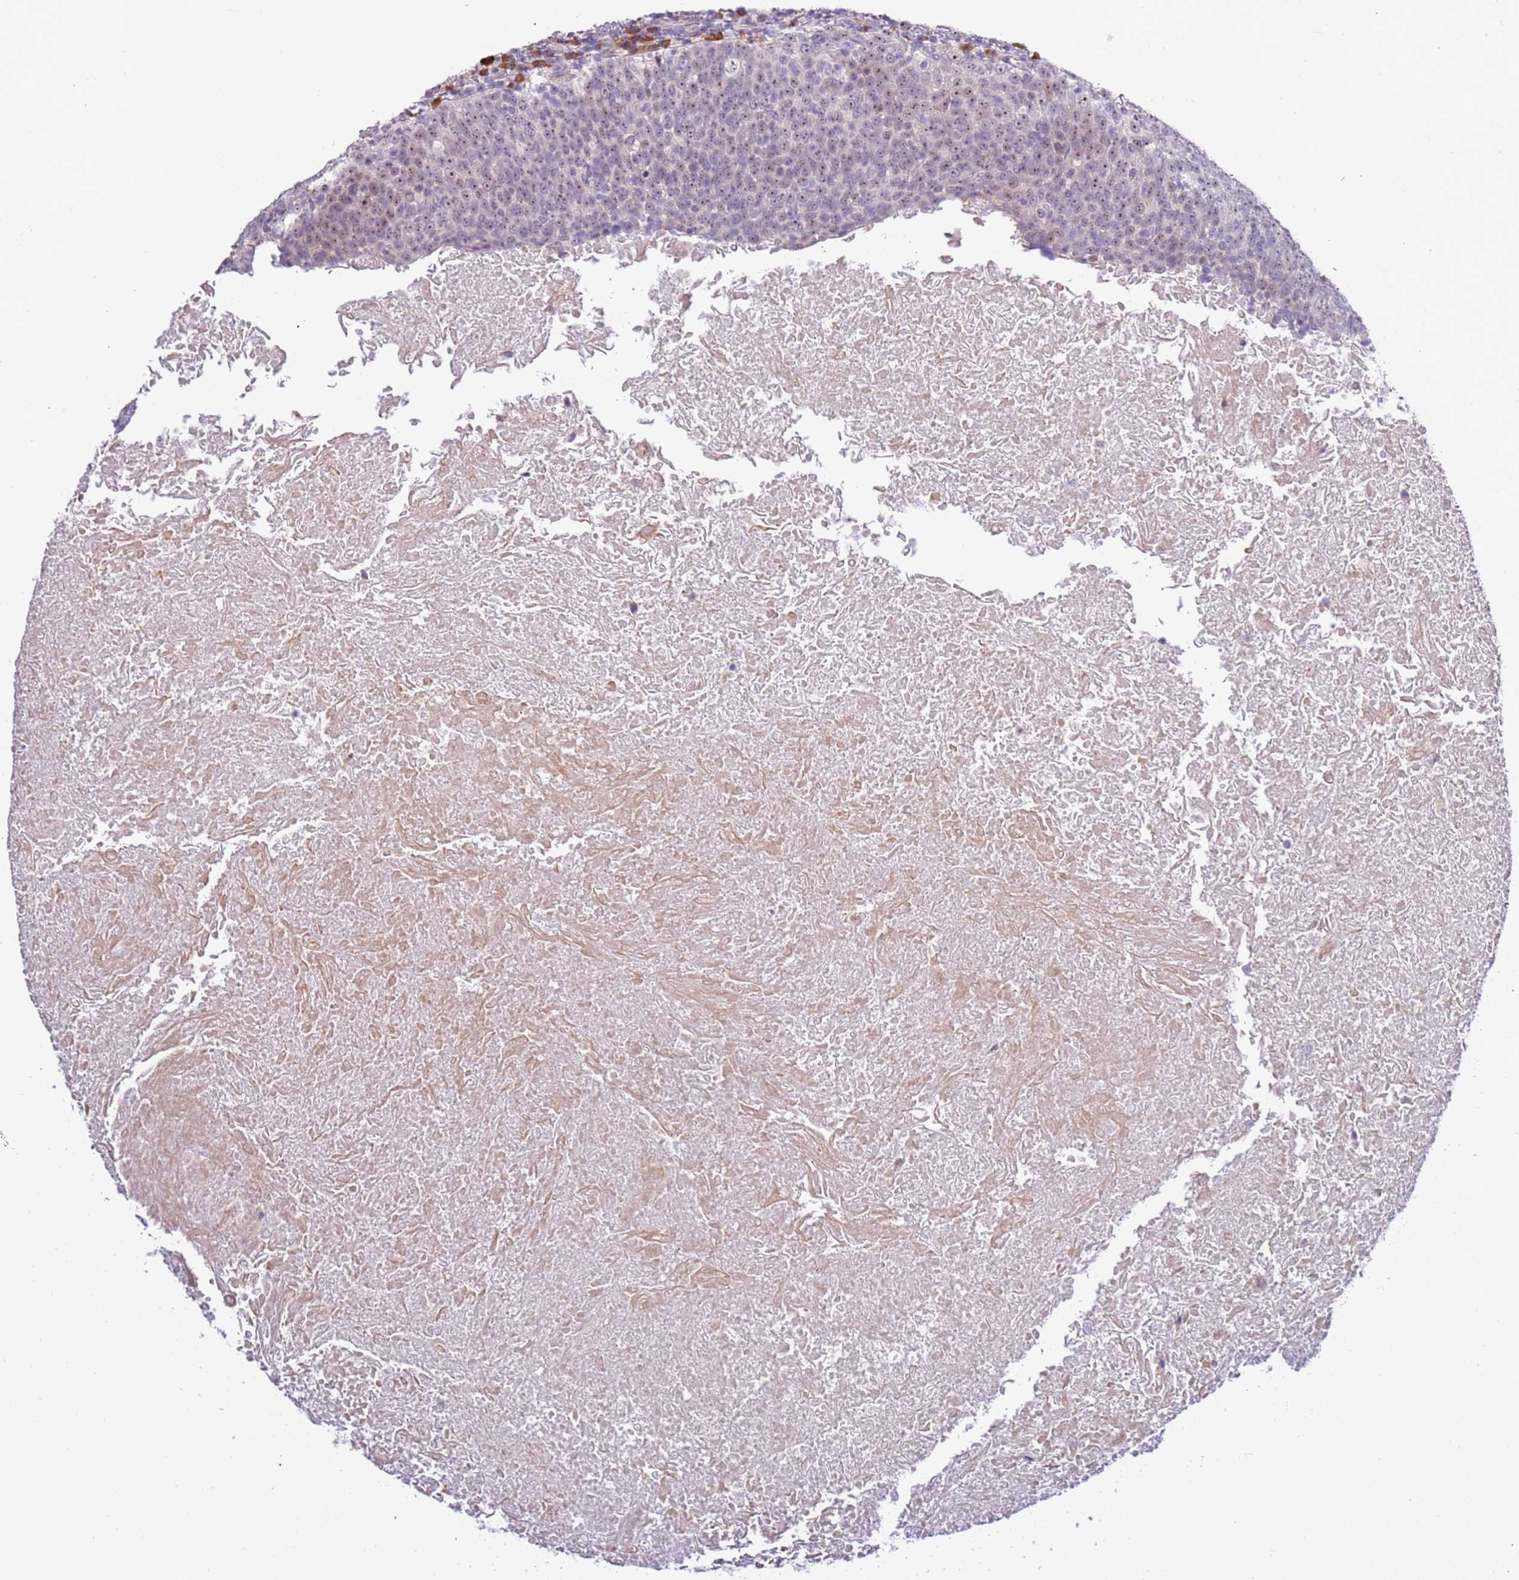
{"staining": {"intensity": "weak", "quantity": ">75%", "location": "nuclear"}, "tissue": "head and neck cancer", "cell_type": "Tumor cells", "image_type": "cancer", "snomed": [{"axis": "morphology", "description": "Squamous cell carcinoma, NOS"}, {"axis": "morphology", "description": "Squamous cell carcinoma, metastatic, NOS"}, {"axis": "topography", "description": "Lymph node"}, {"axis": "topography", "description": "Head-Neck"}], "caption": "A high-resolution image shows immunohistochemistry staining of head and neck squamous cell carcinoma, which displays weak nuclear staining in about >75% of tumor cells.", "gene": "UCMA", "patient": {"sex": "male", "age": 62}}